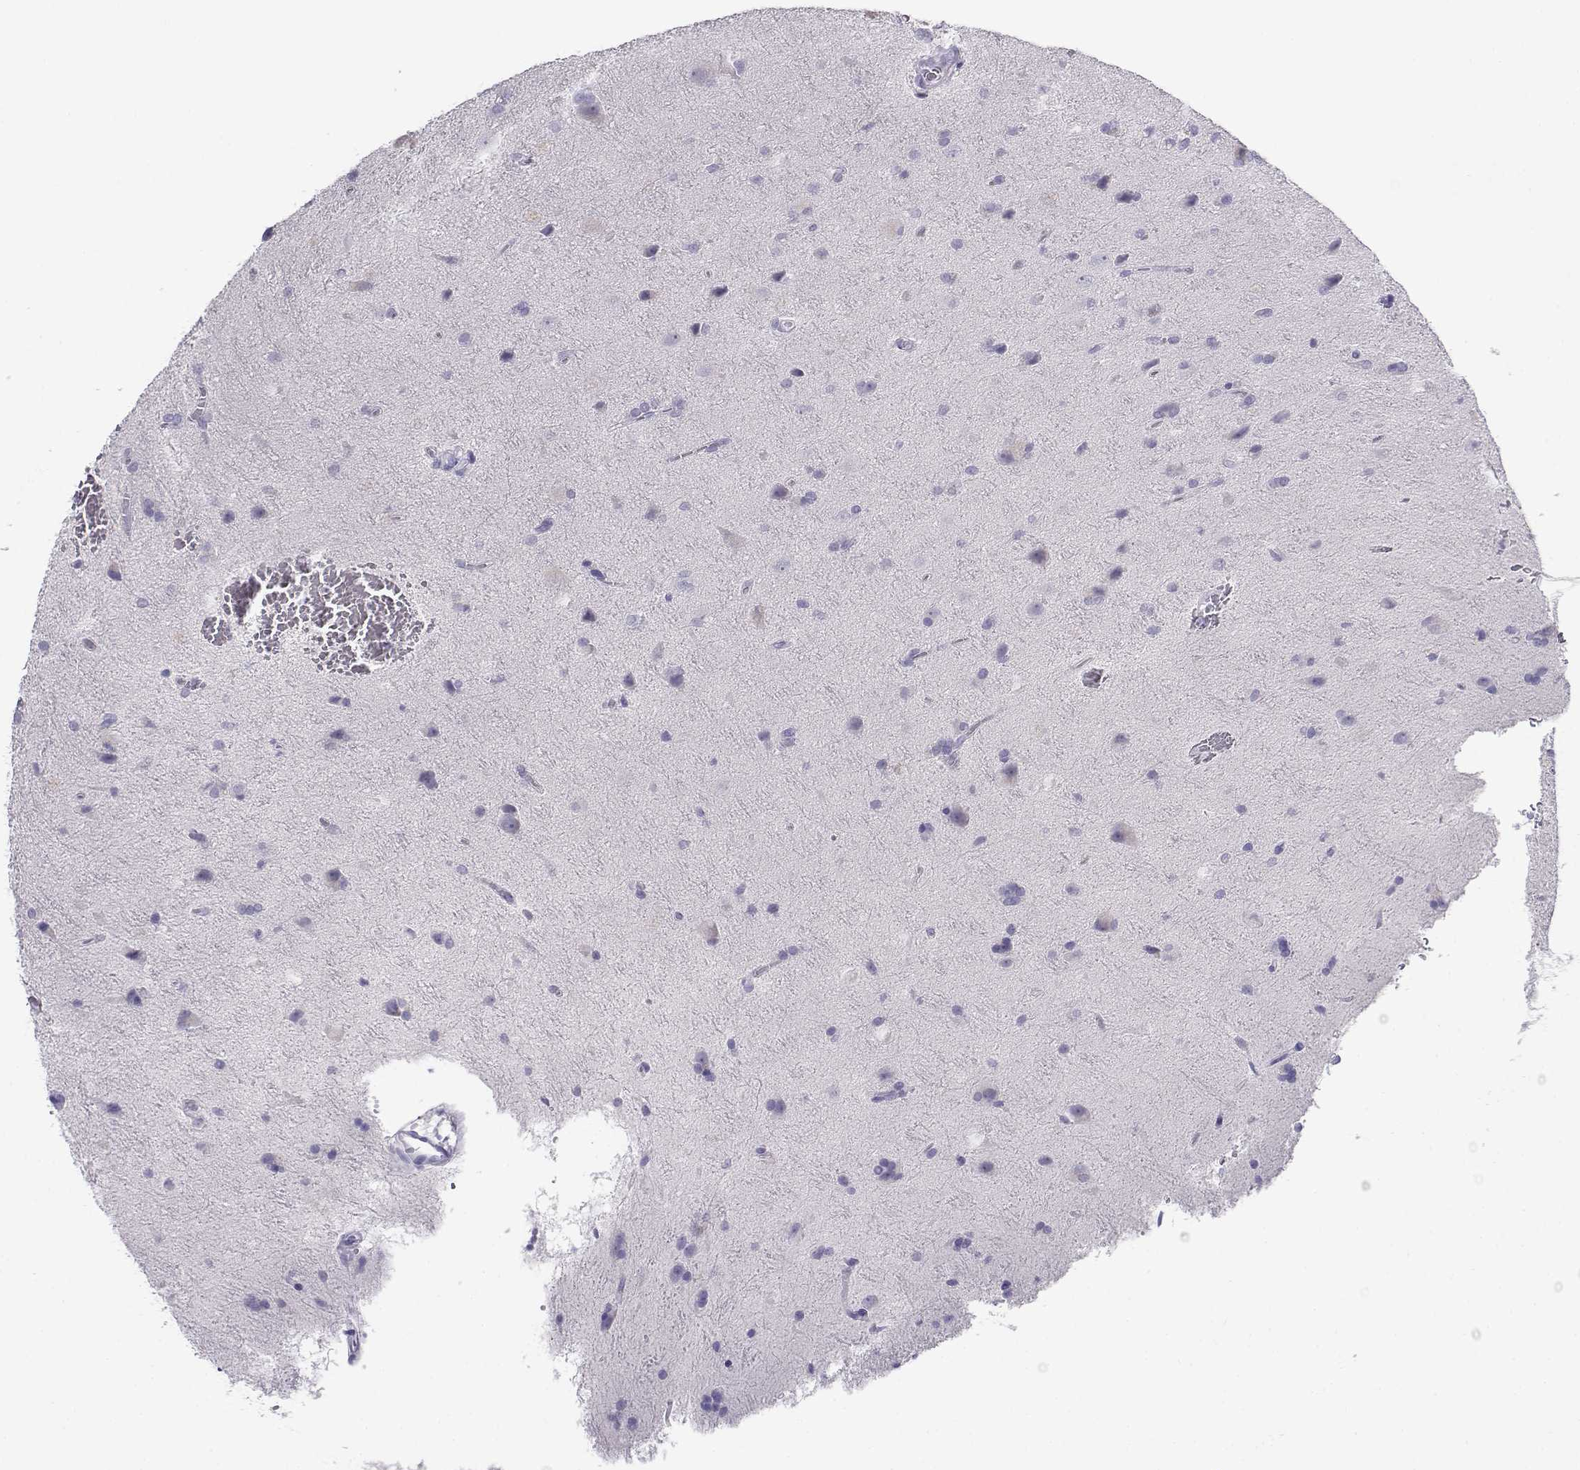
{"staining": {"intensity": "negative", "quantity": "none", "location": "none"}, "tissue": "glioma", "cell_type": "Tumor cells", "image_type": "cancer", "snomed": [{"axis": "morphology", "description": "Glioma, malignant, Low grade"}, {"axis": "topography", "description": "Brain"}], "caption": "This is an IHC micrograph of glioma. There is no expression in tumor cells.", "gene": "CABS1", "patient": {"sex": "male", "age": 58}}